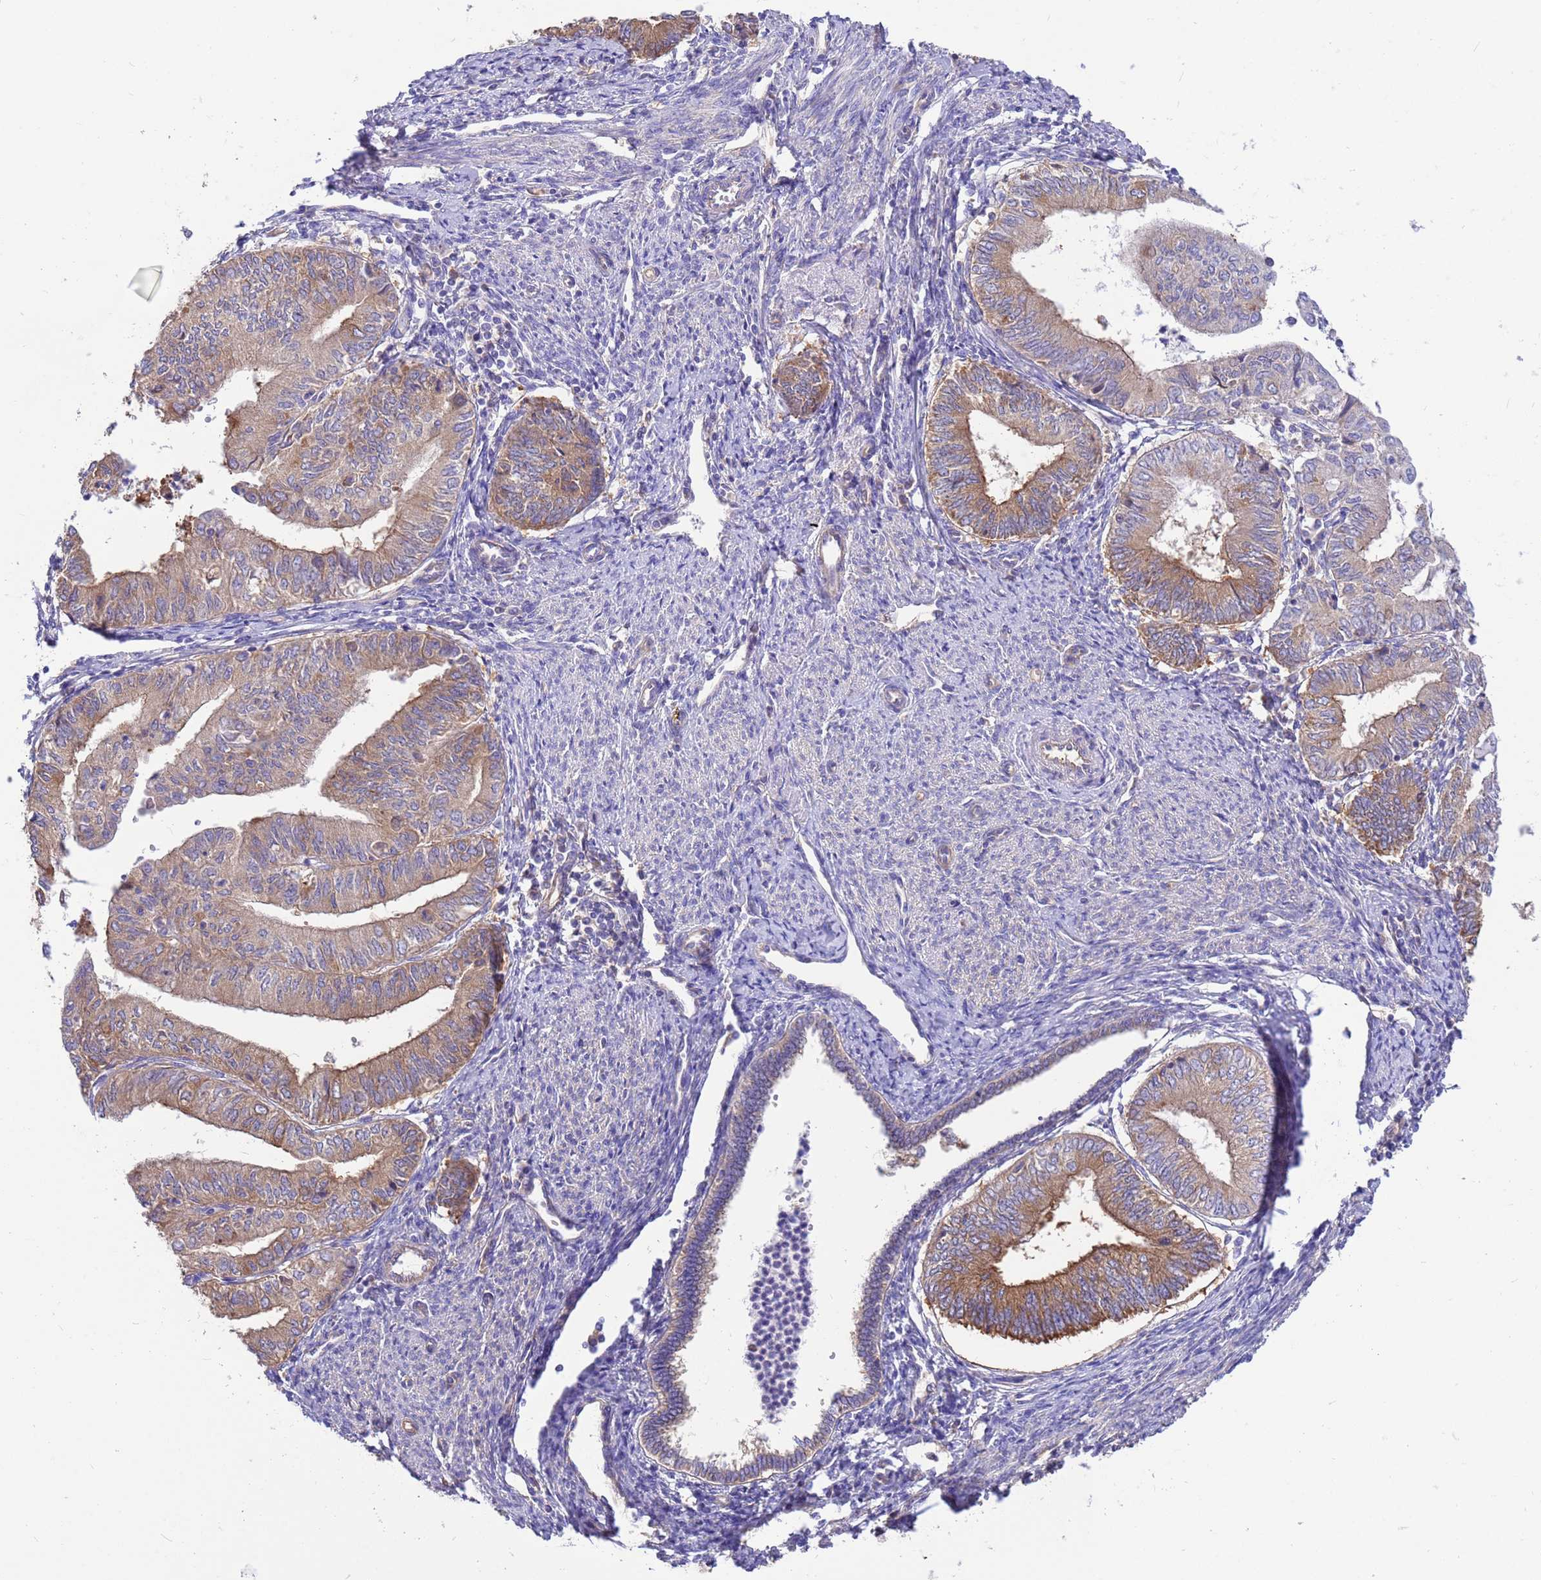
{"staining": {"intensity": "moderate", "quantity": "25%-75%", "location": "cytoplasmic/membranous"}, "tissue": "endometrial cancer", "cell_type": "Tumor cells", "image_type": "cancer", "snomed": [{"axis": "morphology", "description": "Adenocarcinoma, NOS"}, {"axis": "topography", "description": "Endometrium"}], "caption": "Moderate cytoplasmic/membranous staining is appreciated in about 25%-75% of tumor cells in endometrial cancer (adenocarcinoma).", "gene": "TUBB1", "patient": {"sex": "female", "age": 66}}